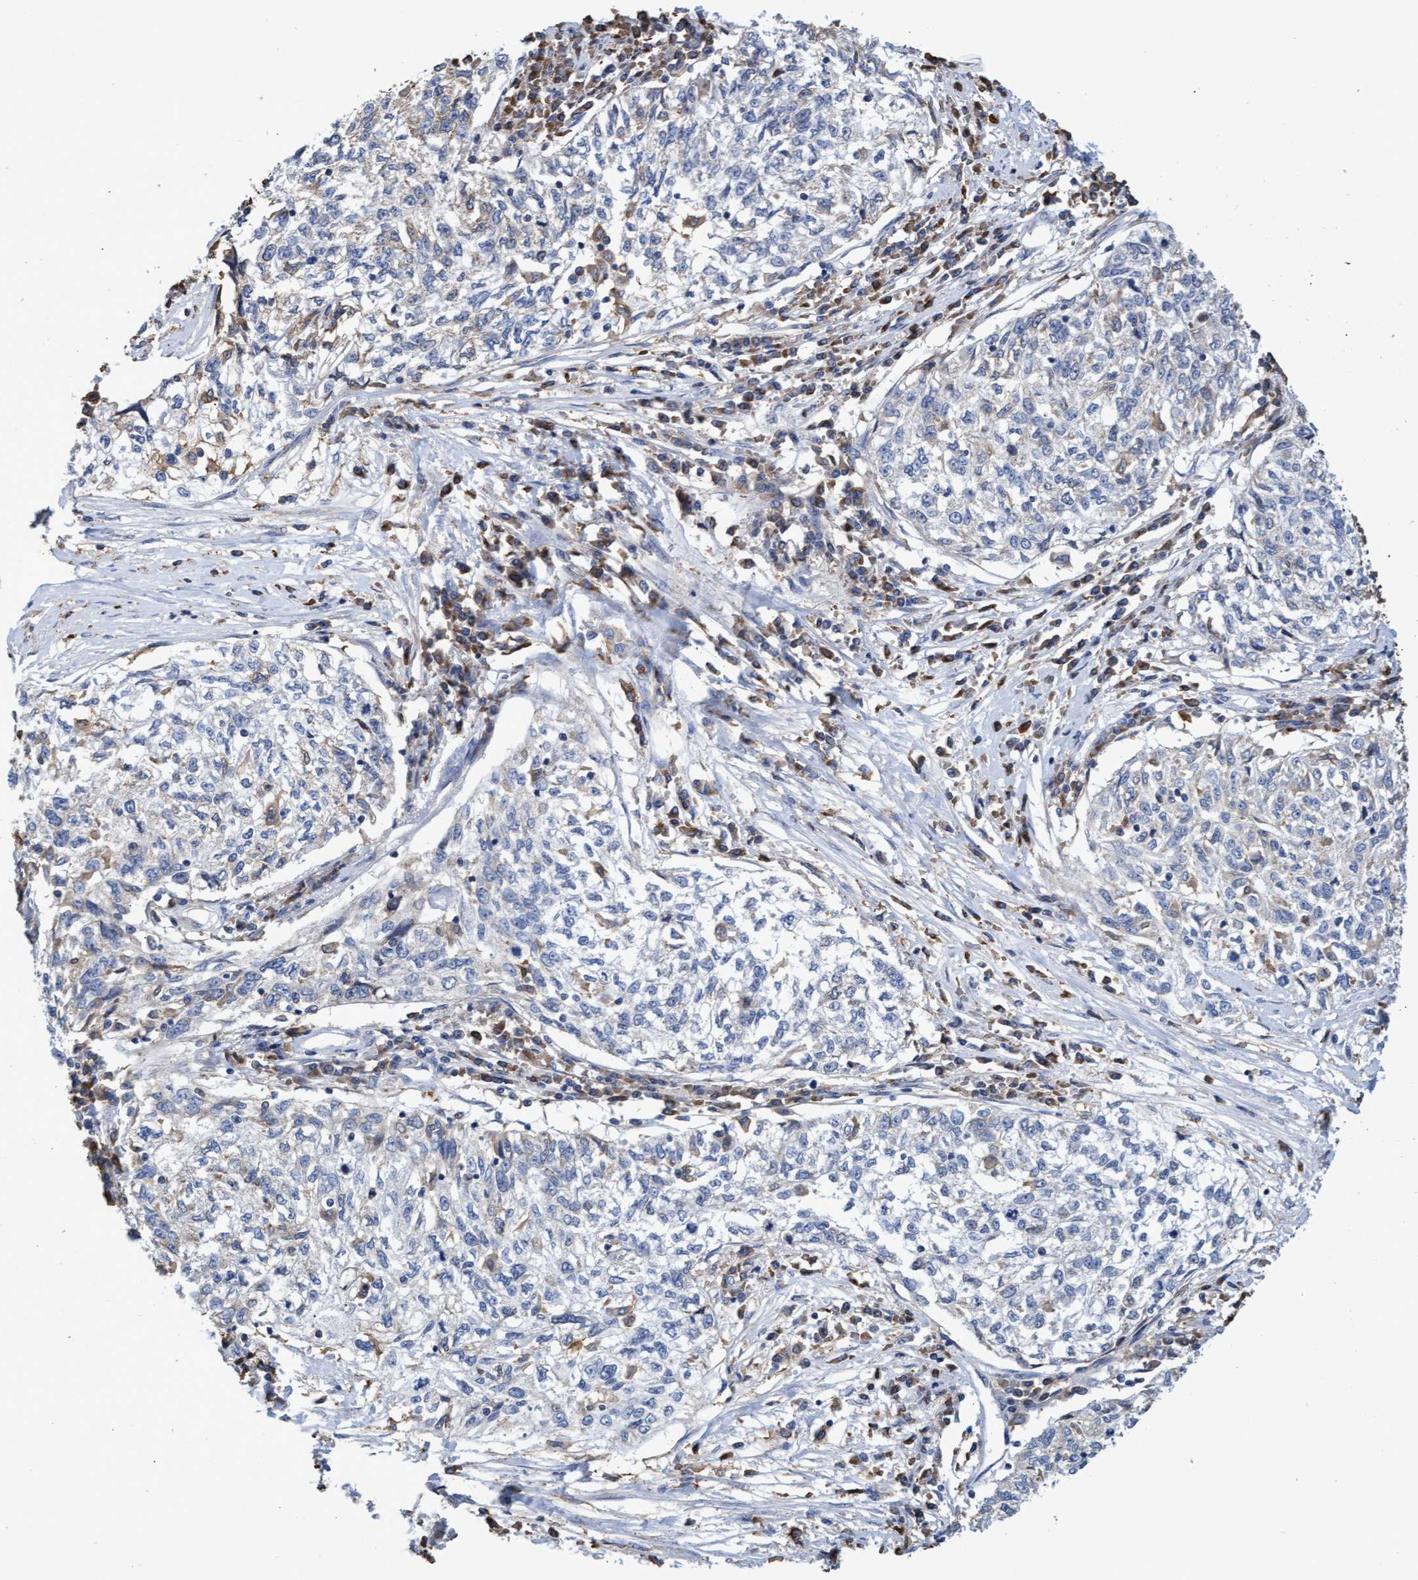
{"staining": {"intensity": "weak", "quantity": "<25%", "location": "cytoplasmic/membranous"}, "tissue": "cervical cancer", "cell_type": "Tumor cells", "image_type": "cancer", "snomed": [{"axis": "morphology", "description": "Squamous cell carcinoma, NOS"}, {"axis": "topography", "description": "Cervix"}], "caption": "There is no significant expression in tumor cells of squamous cell carcinoma (cervical). (Immunohistochemistry (ihc), brightfield microscopy, high magnification).", "gene": "GPR39", "patient": {"sex": "female", "age": 57}}